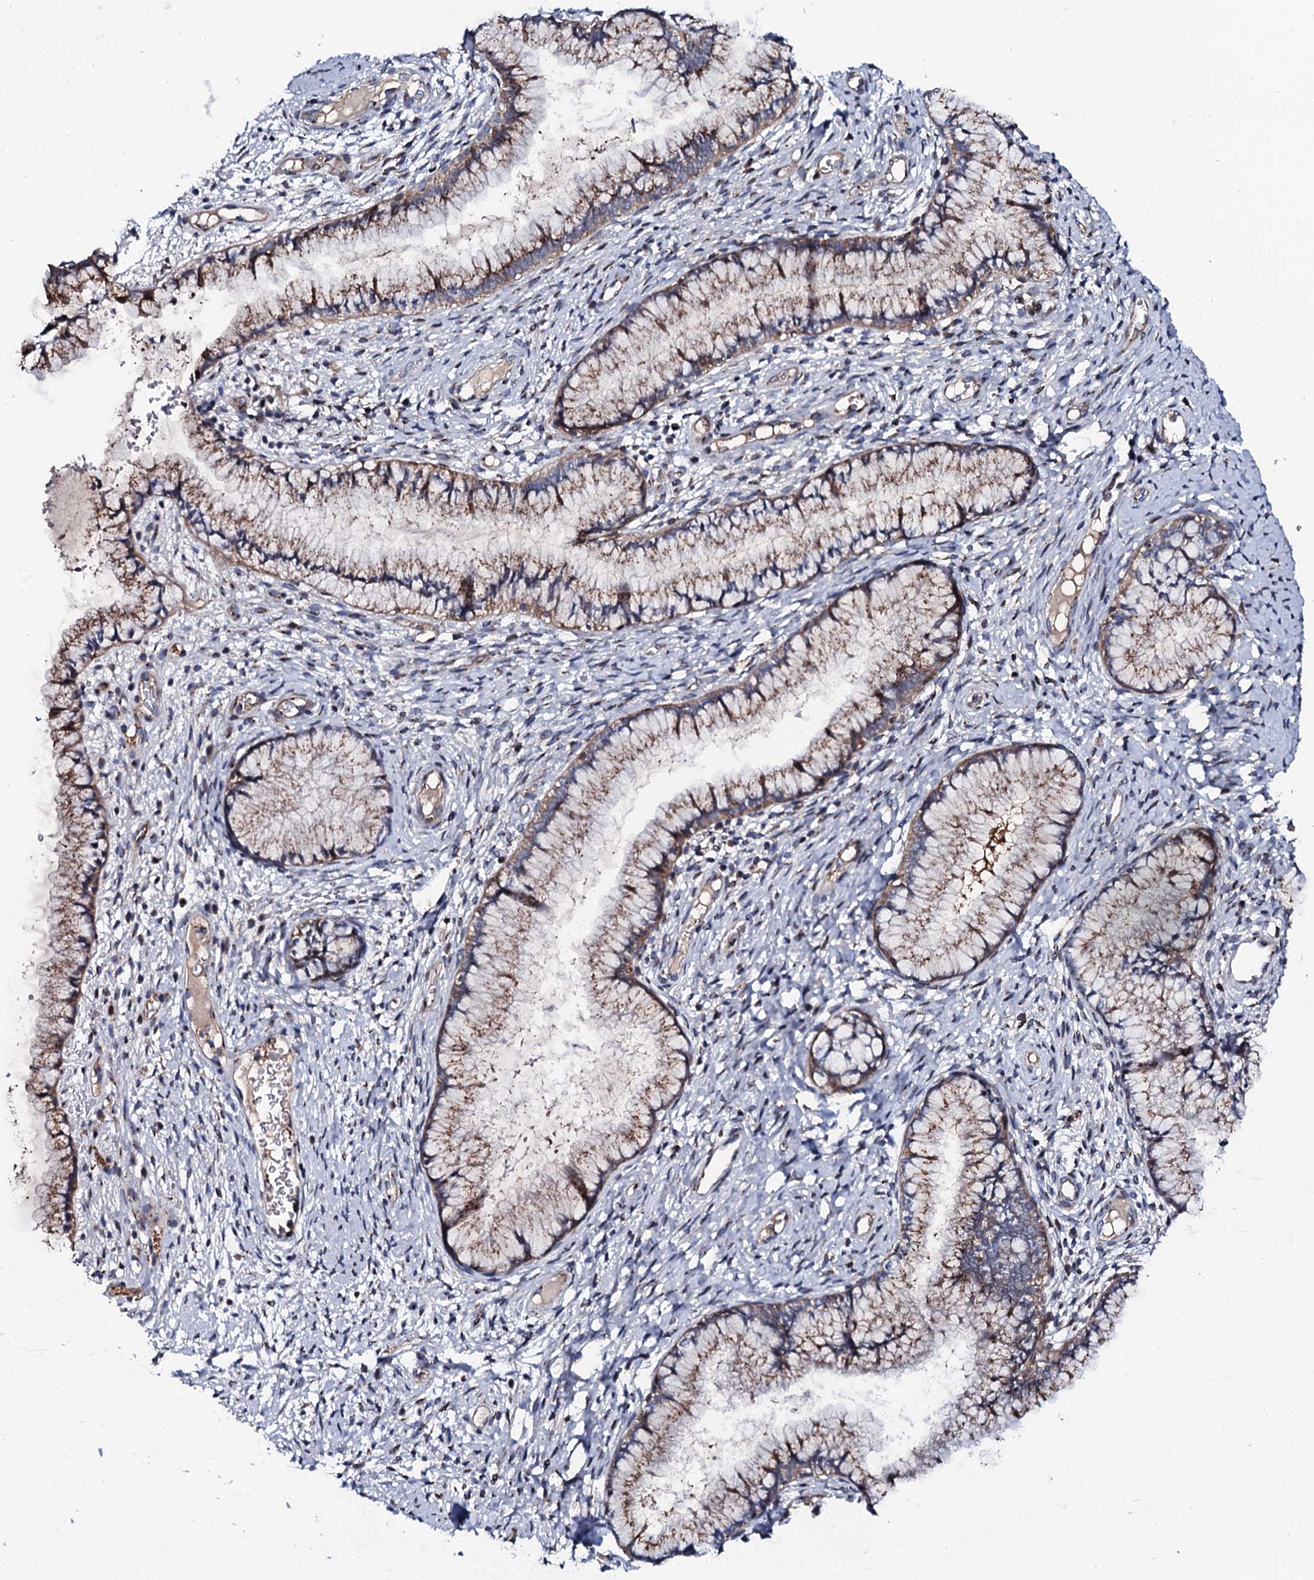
{"staining": {"intensity": "moderate", "quantity": ">75%", "location": "cytoplasmic/membranous"}, "tissue": "cervix", "cell_type": "Glandular cells", "image_type": "normal", "snomed": [{"axis": "morphology", "description": "Normal tissue, NOS"}, {"axis": "topography", "description": "Cervix"}], "caption": "Moderate cytoplasmic/membranous staining is seen in approximately >75% of glandular cells in benign cervix.", "gene": "PLET1", "patient": {"sex": "female", "age": 42}}